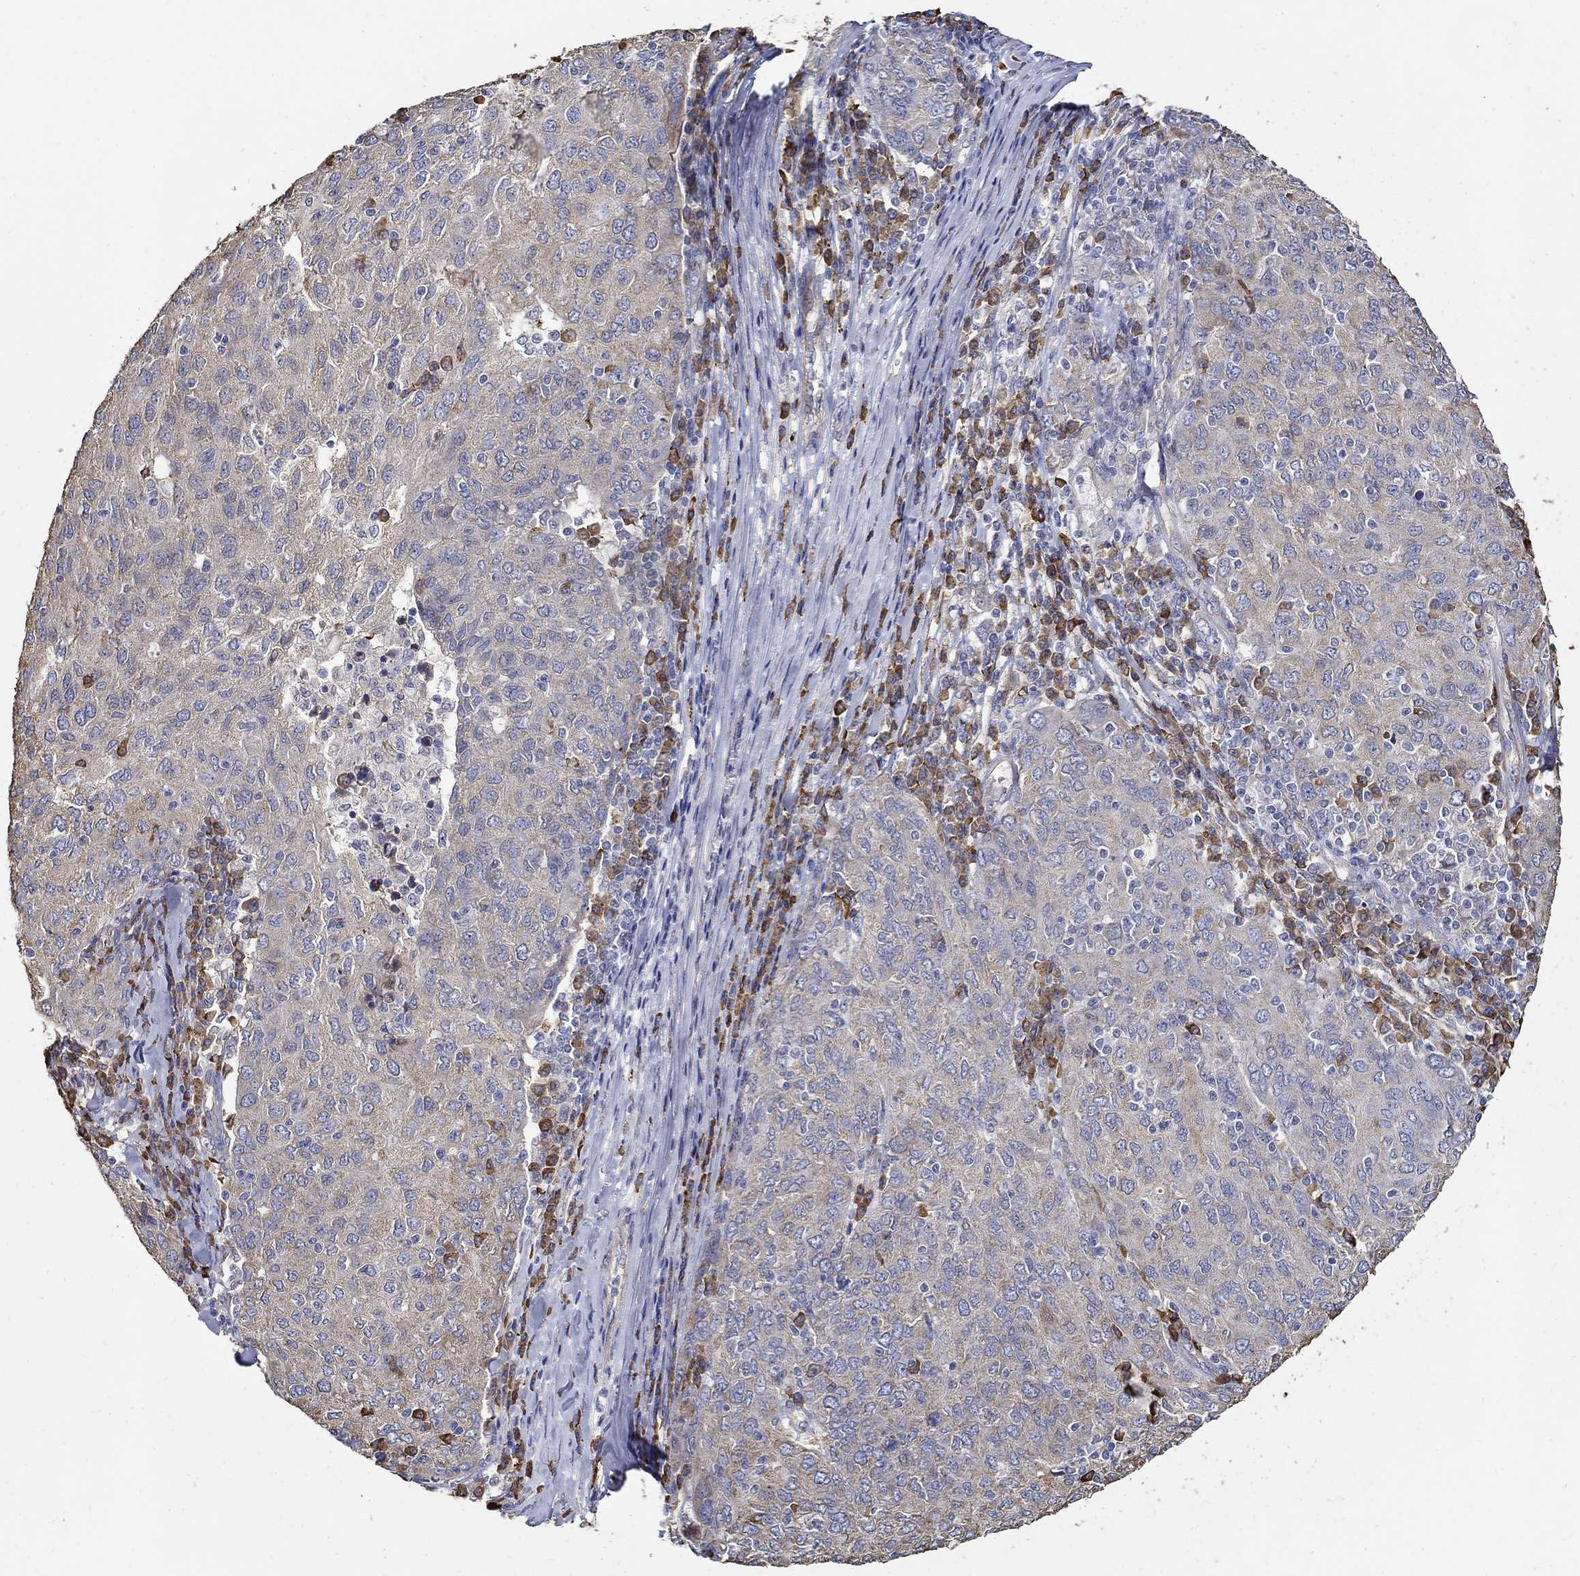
{"staining": {"intensity": "negative", "quantity": "none", "location": "none"}, "tissue": "ovarian cancer", "cell_type": "Tumor cells", "image_type": "cancer", "snomed": [{"axis": "morphology", "description": "Carcinoma, endometroid"}, {"axis": "topography", "description": "Ovary"}], "caption": "Protein analysis of ovarian cancer (endometroid carcinoma) displays no significant positivity in tumor cells.", "gene": "EMILIN3", "patient": {"sex": "female", "age": 50}}